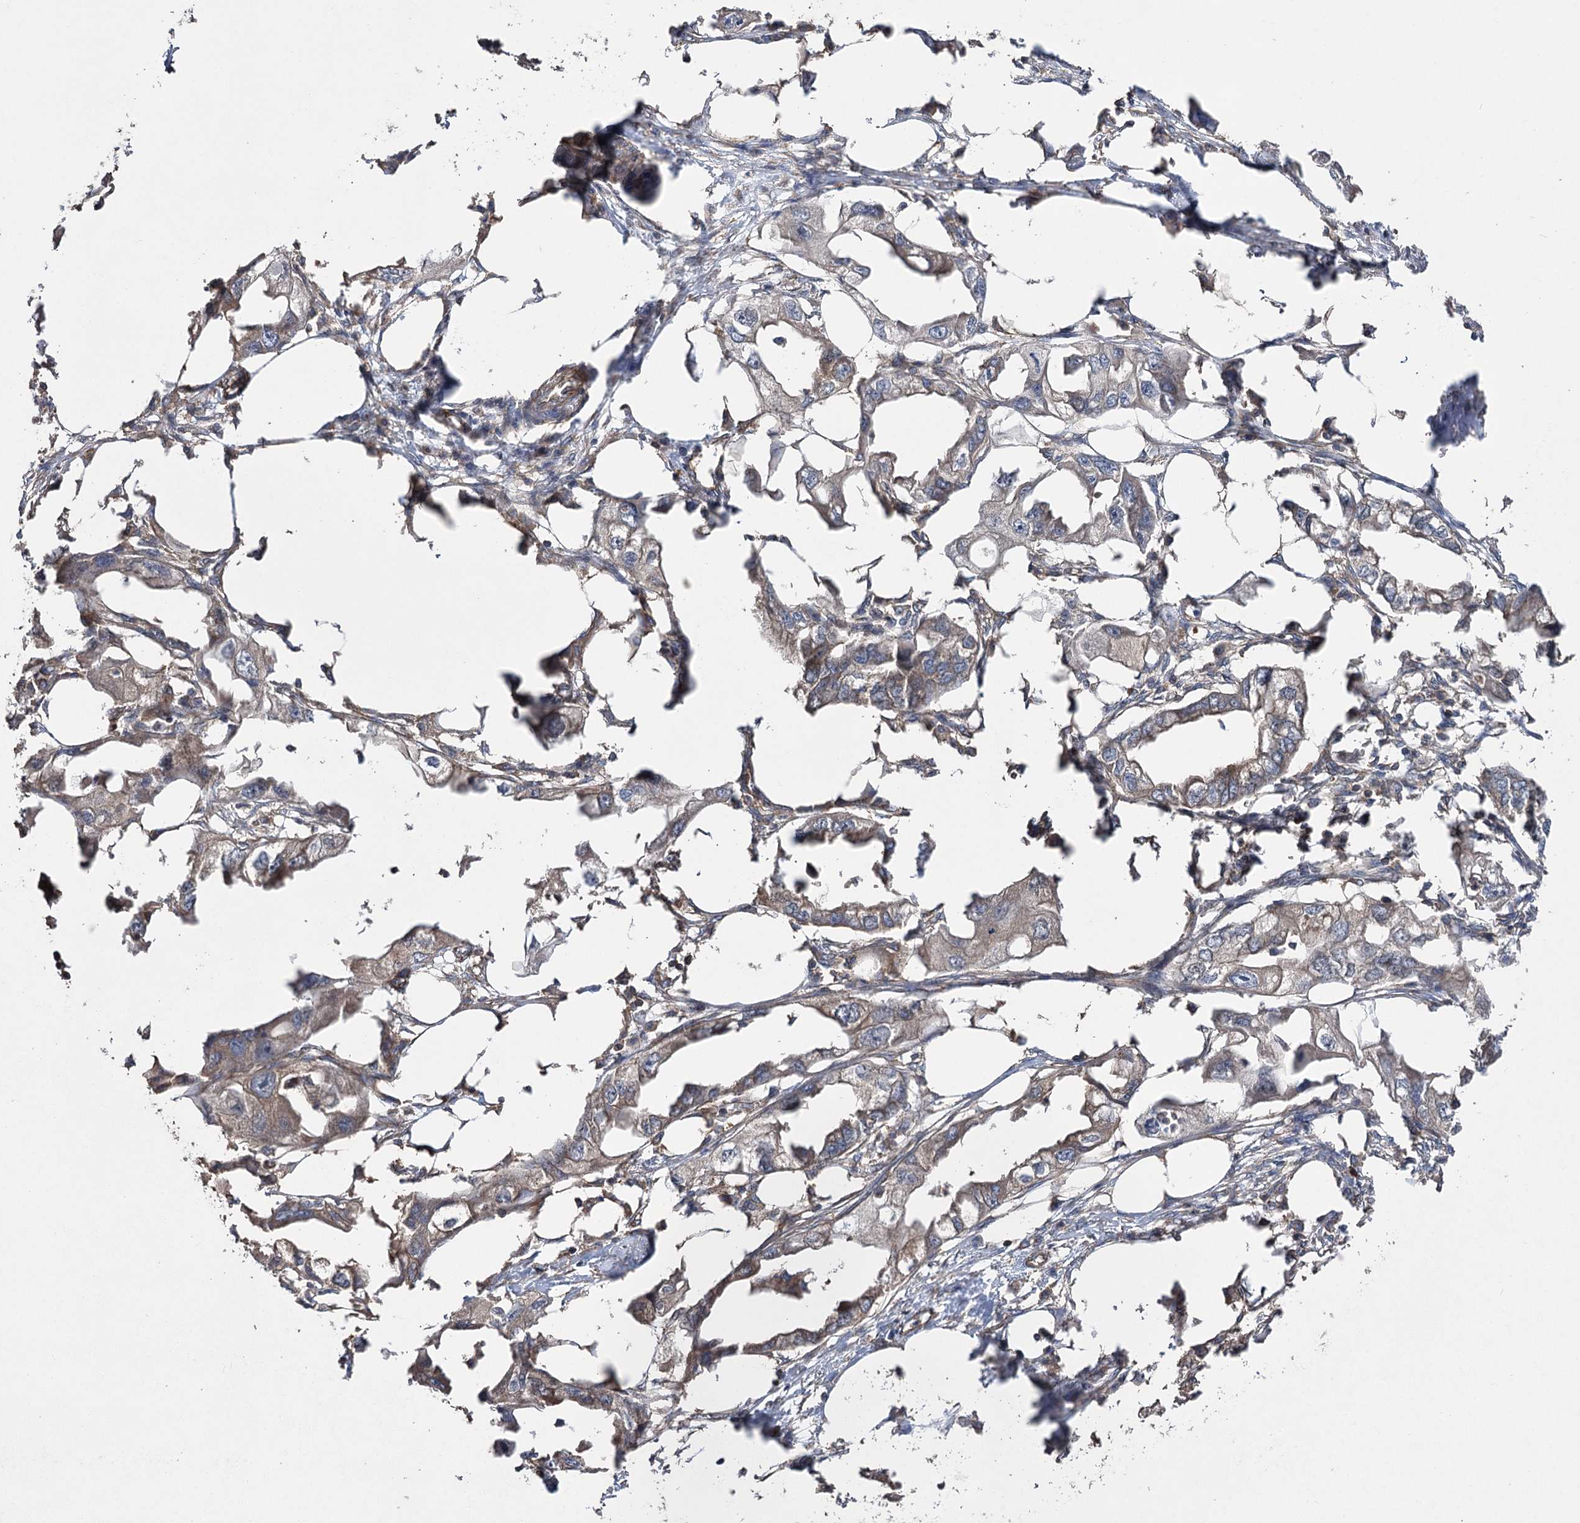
{"staining": {"intensity": "weak", "quantity": "25%-75%", "location": "cytoplasmic/membranous"}, "tissue": "endometrial cancer", "cell_type": "Tumor cells", "image_type": "cancer", "snomed": [{"axis": "morphology", "description": "Adenocarcinoma, NOS"}, {"axis": "morphology", "description": "Adenocarcinoma, metastatic, NOS"}, {"axis": "topography", "description": "Adipose tissue"}, {"axis": "topography", "description": "Endometrium"}], "caption": "IHC histopathology image of neoplastic tissue: endometrial cancer (metastatic adenocarcinoma) stained using immunohistochemistry (IHC) demonstrates low levels of weak protein expression localized specifically in the cytoplasmic/membranous of tumor cells, appearing as a cytoplasmic/membranous brown color.", "gene": "LARS2", "patient": {"sex": "female", "age": 67}}